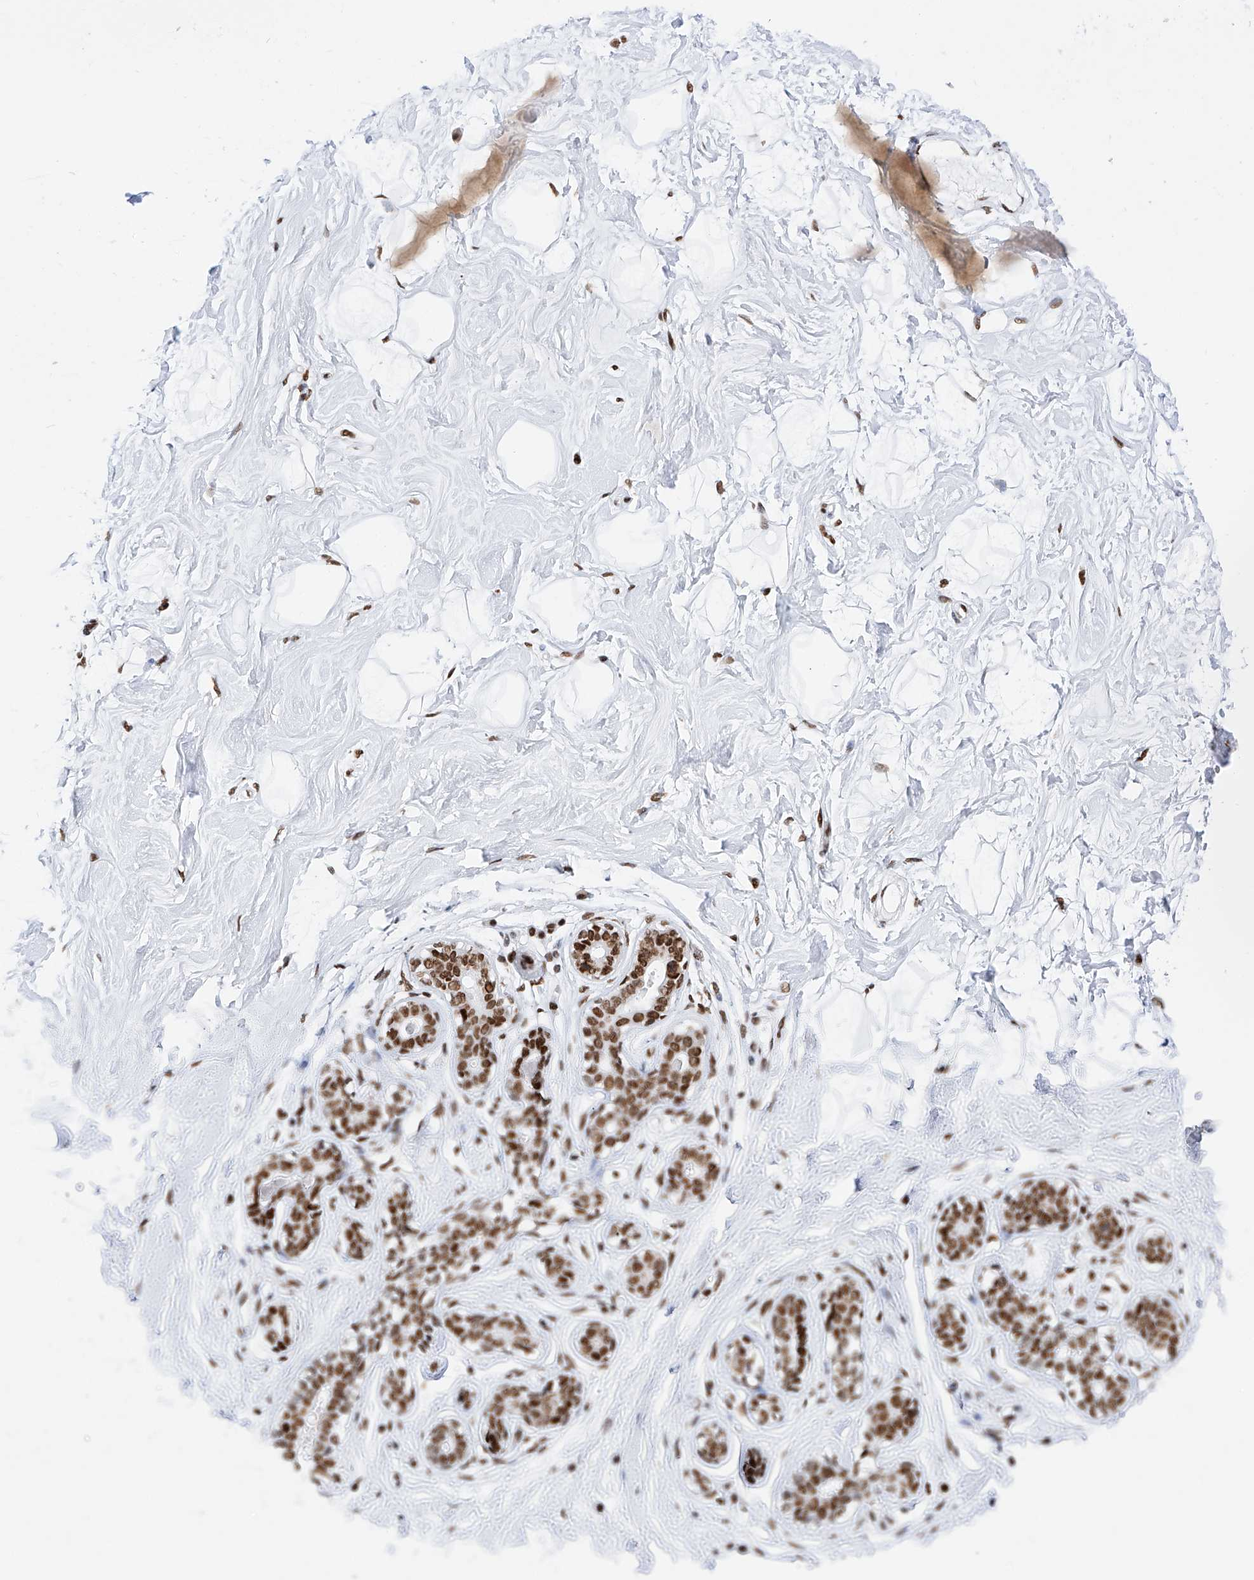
{"staining": {"intensity": "strong", "quantity": ">75%", "location": "nuclear"}, "tissue": "breast", "cell_type": "Adipocytes", "image_type": "normal", "snomed": [{"axis": "morphology", "description": "Normal tissue, NOS"}, {"axis": "morphology", "description": "Adenoma, NOS"}, {"axis": "topography", "description": "Breast"}], "caption": "IHC histopathology image of unremarkable breast: human breast stained using IHC exhibits high levels of strong protein expression localized specifically in the nuclear of adipocytes, appearing as a nuclear brown color.", "gene": "SRSF6", "patient": {"sex": "female", "age": 23}}